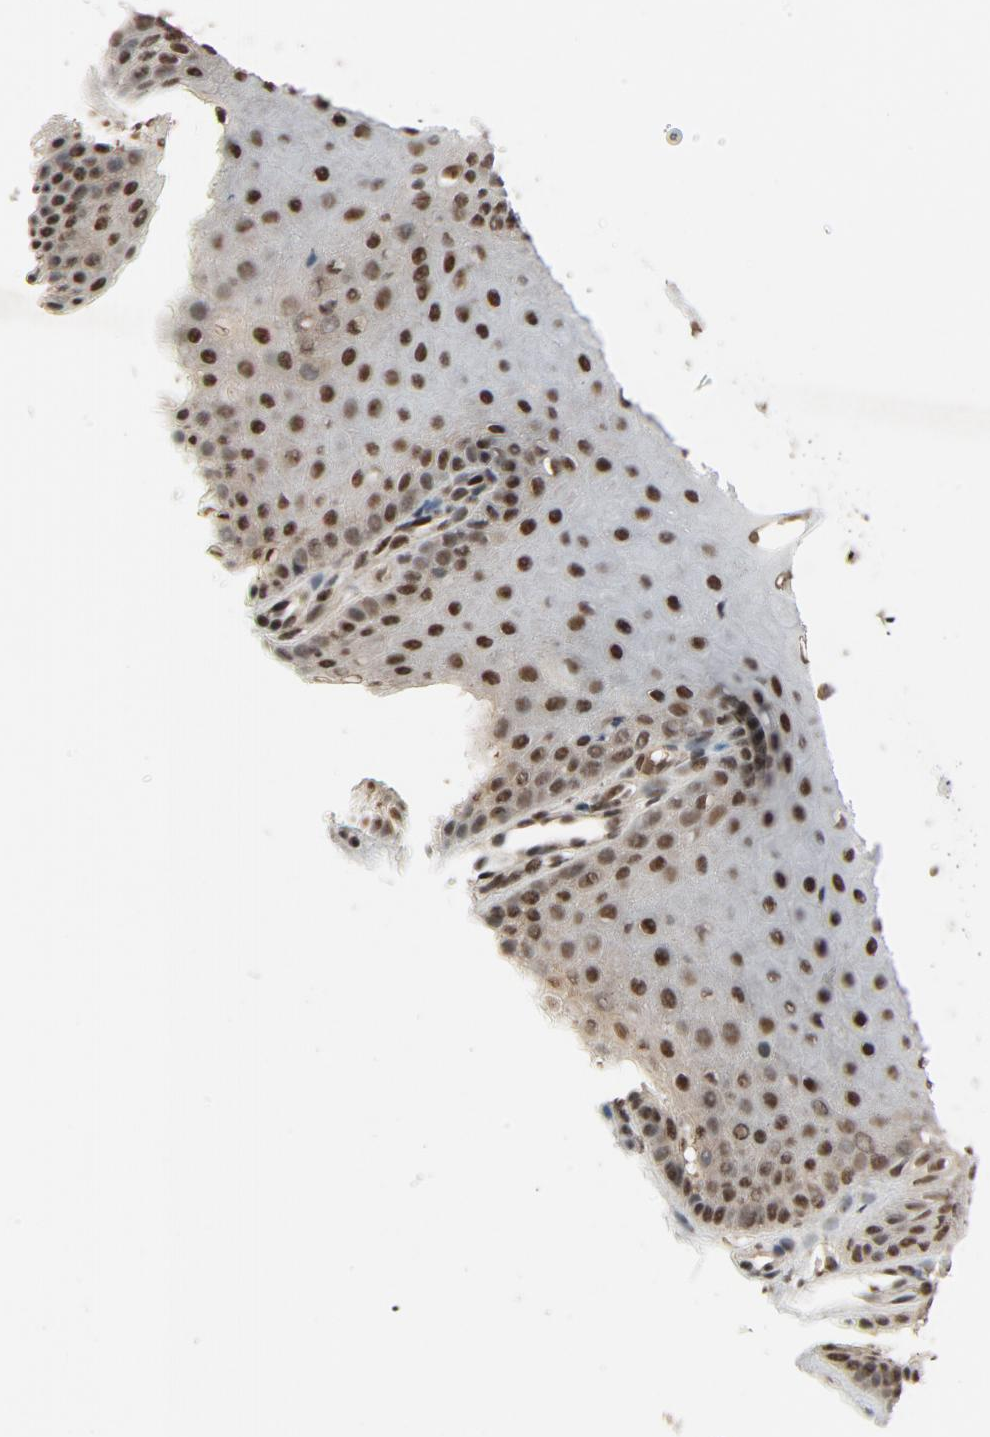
{"staining": {"intensity": "strong", "quantity": ">75%", "location": "nuclear"}, "tissue": "cervix", "cell_type": "Glandular cells", "image_type": "normal", "snomed": [{"axis": "morphology", "description": "Normal tissue, NOS"}, {"axis": "topography", "description": "Cervix"}], "caption": "Immunohistochemical staining of normal cervix displays >75% levels of strong nuclear protein positivity in approximately >75% of glandular cells. The staining is performed using DAB brown chromogen to label protein expression. The nuclei are counter-stained blue using hematoxylin.", "gene": "SMARCD1", "patient": {"sex": "female", "age": 55}}